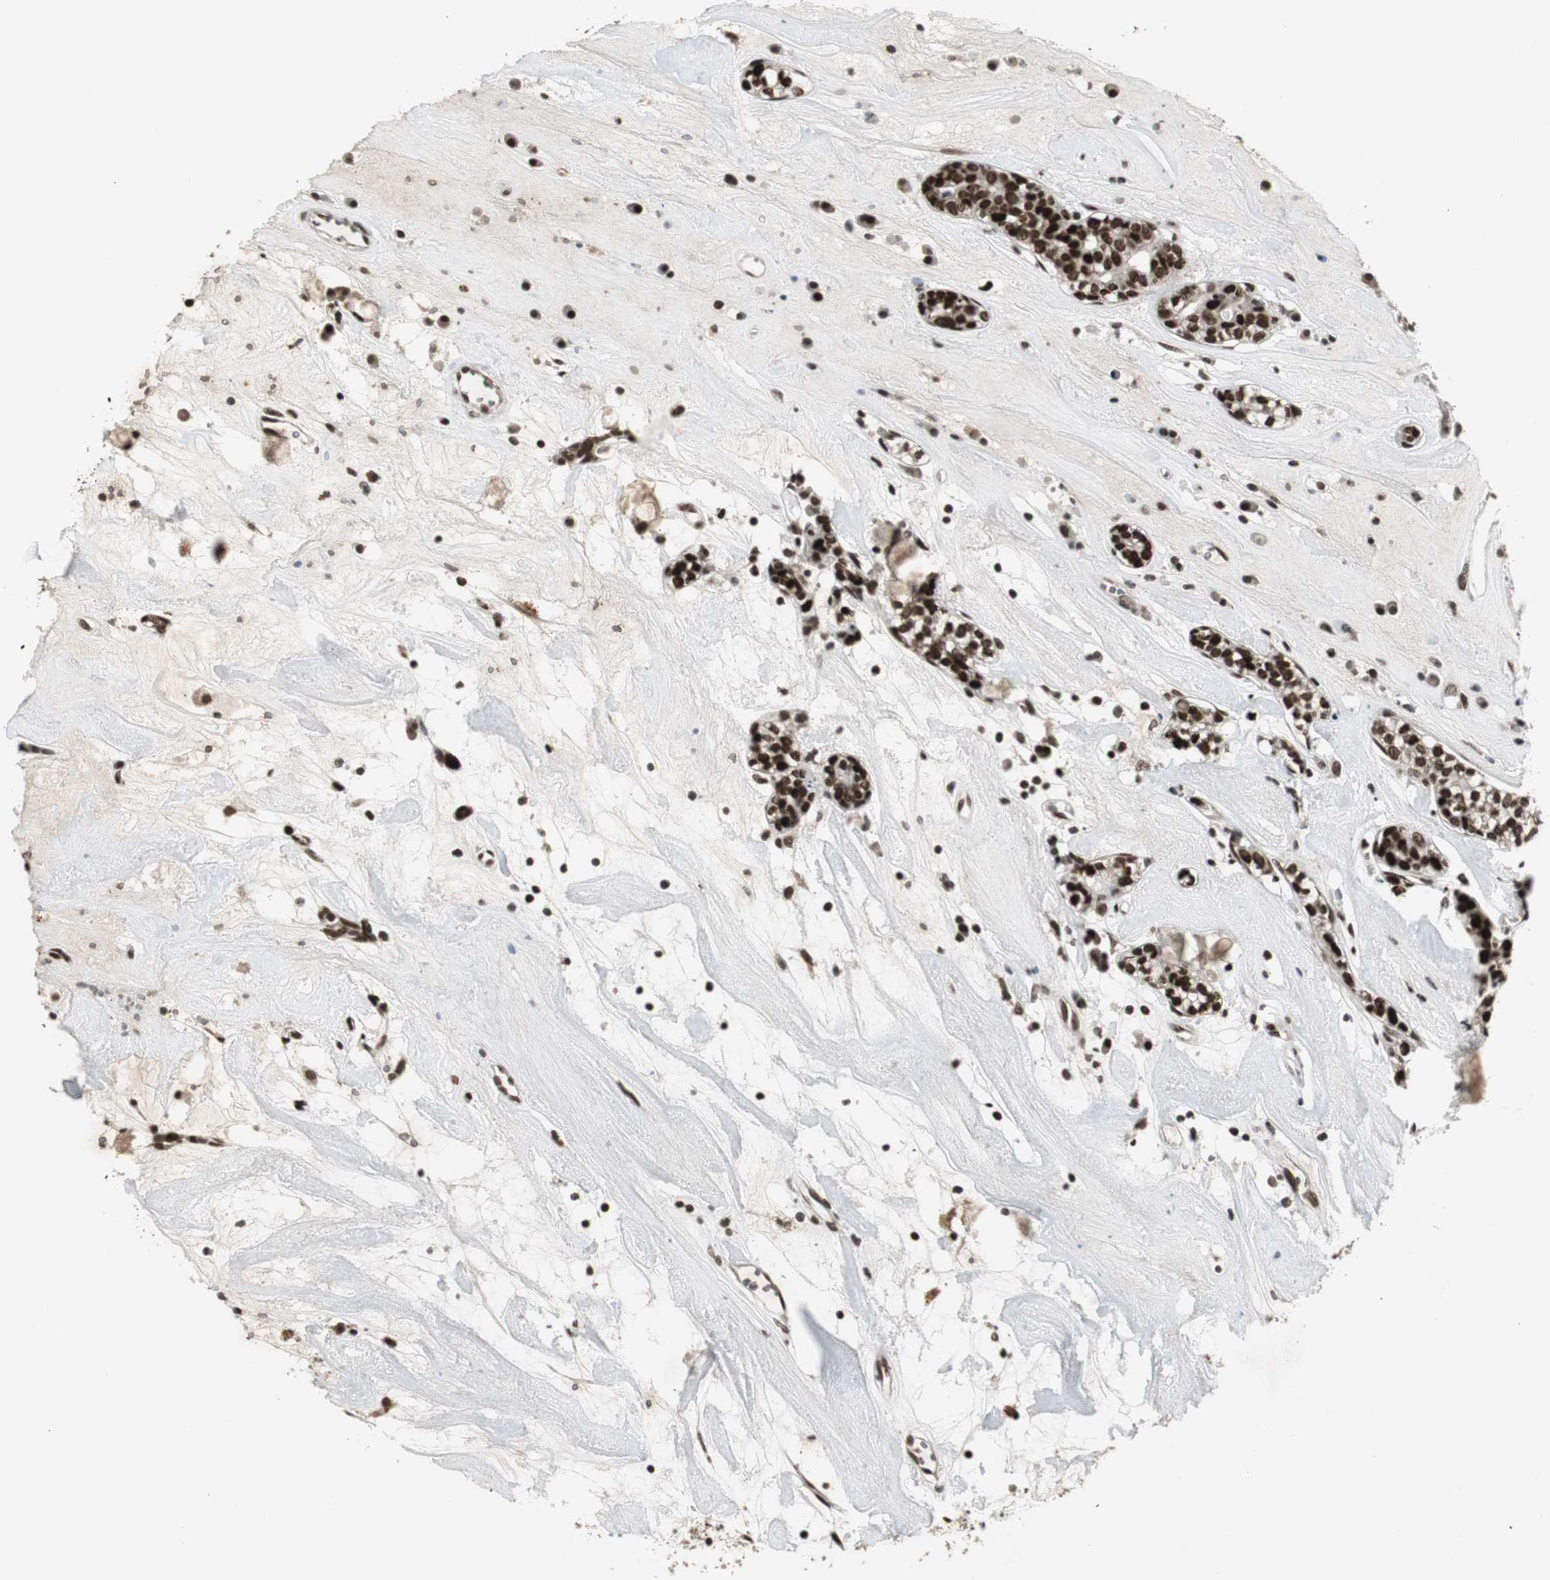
{"staining": {"intensity": "strong", "quantity": ">75%", "location": "nuclear"}, "tissue": "head and neck cancer", "cell_type": "Tumor cells", "image_type": "cancer", "snomed": [{"axis": "morphology", "description": "Adenocarcinoma, NOS"}, {"axis": "topography", "description": "Salivary gland"}, {"axis": "topography", "description": "Head-Neck"}], "caption": "Immunohistochemistry (IHC) image of head and neck cancer (adenocarcinoma) stained for a protein (brown), which demonstrates high levels of strong nuclear staining in approximately >75% of tumor cells.", "gene": "TAF5", "patient": {"sex": "female", "age": 65}}